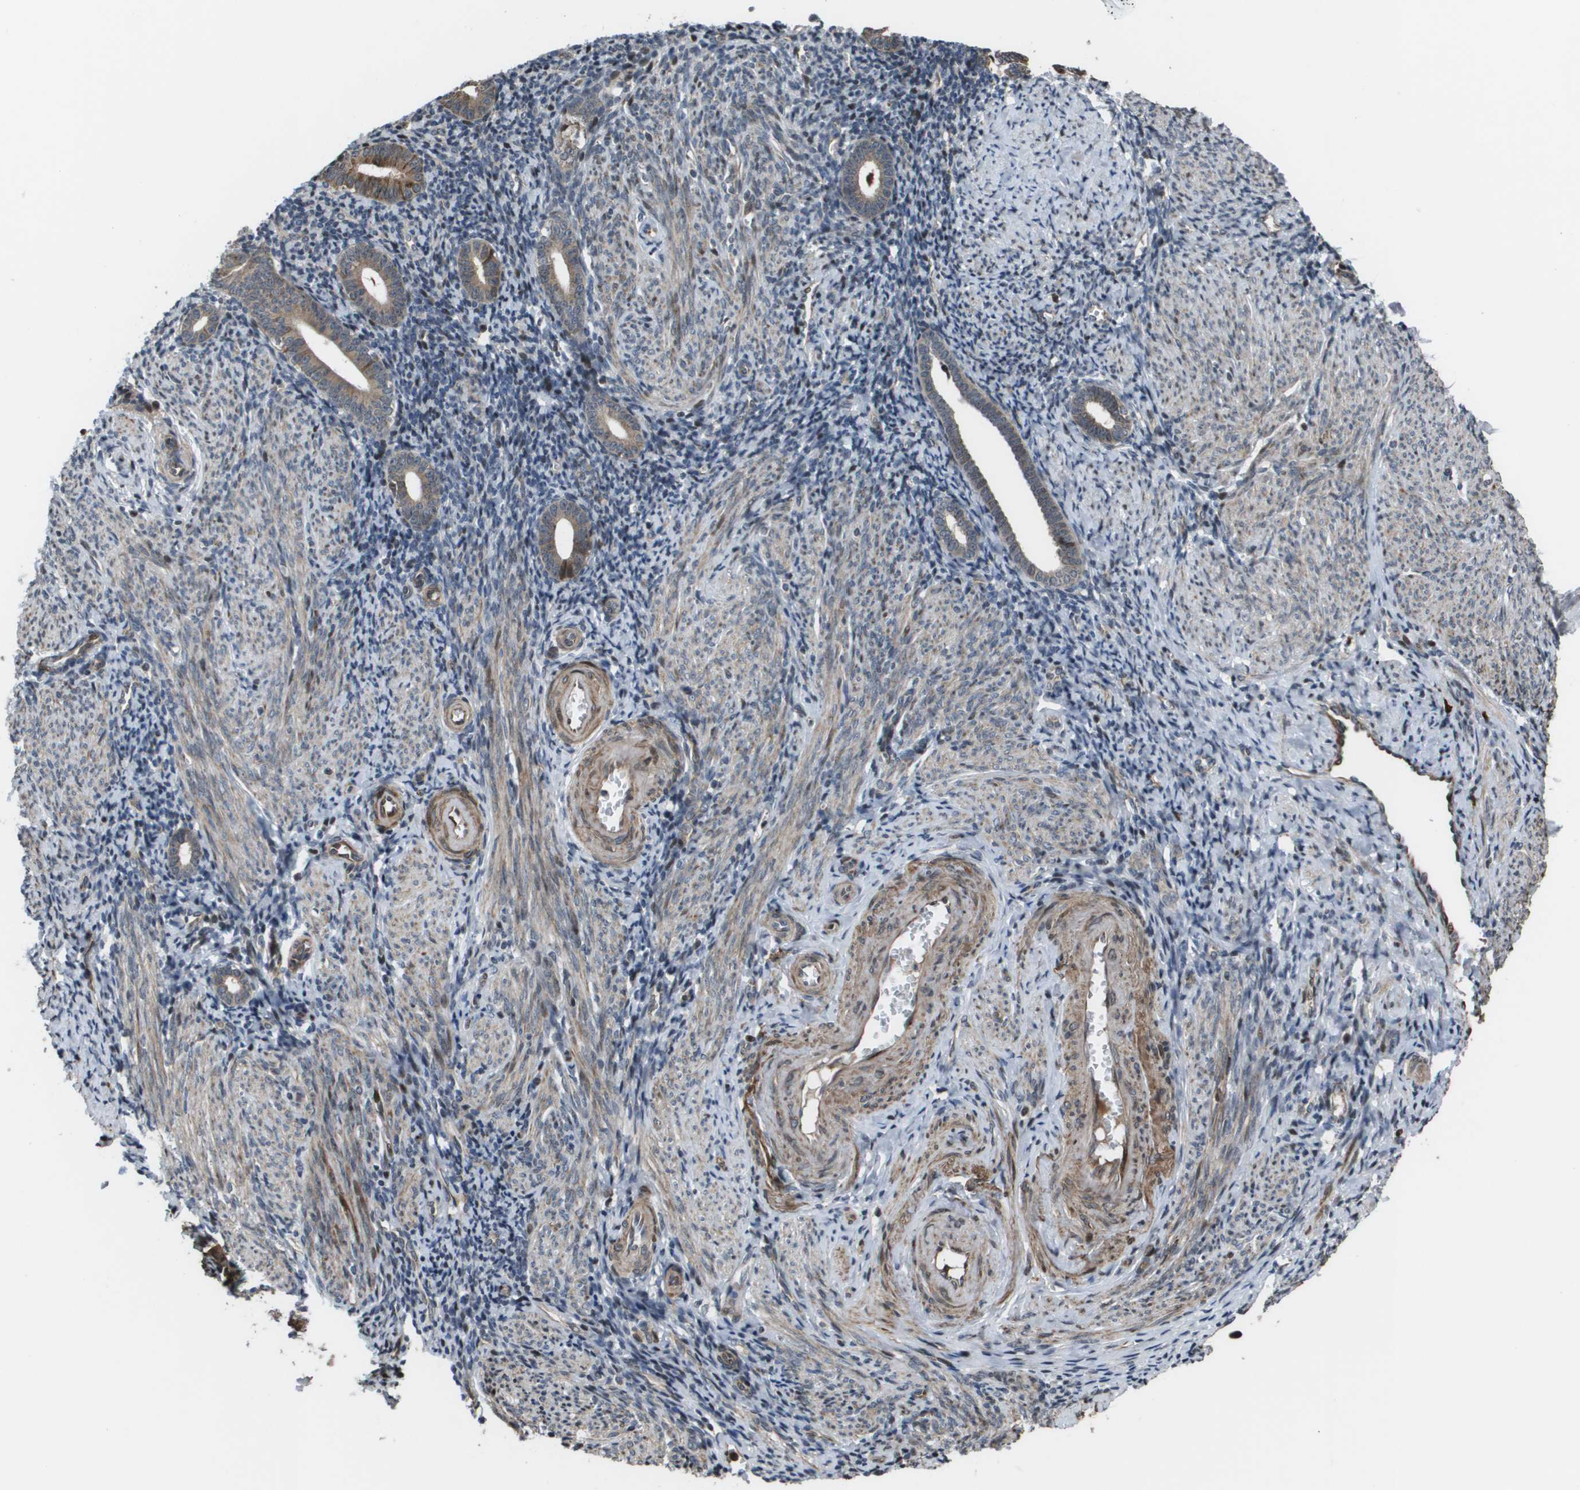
{"staining": {"intensity": "negative", "quantity": "none", "location": "none"}, "tissue": "endometrium", "cell_type": "Cells in endometrial stroma", "image_type": "normal", "snomed": [{"axis": "morphology", "description": "Normal tissue, NOS"}, {"axis": "topography", "description": "Endometrium"}], "caption": "IHC of benign human endometrium shows no expression in cells in endometrial stroma.", "gene": "AXIN2", "patient": {"sex": "female", "age": 50}}